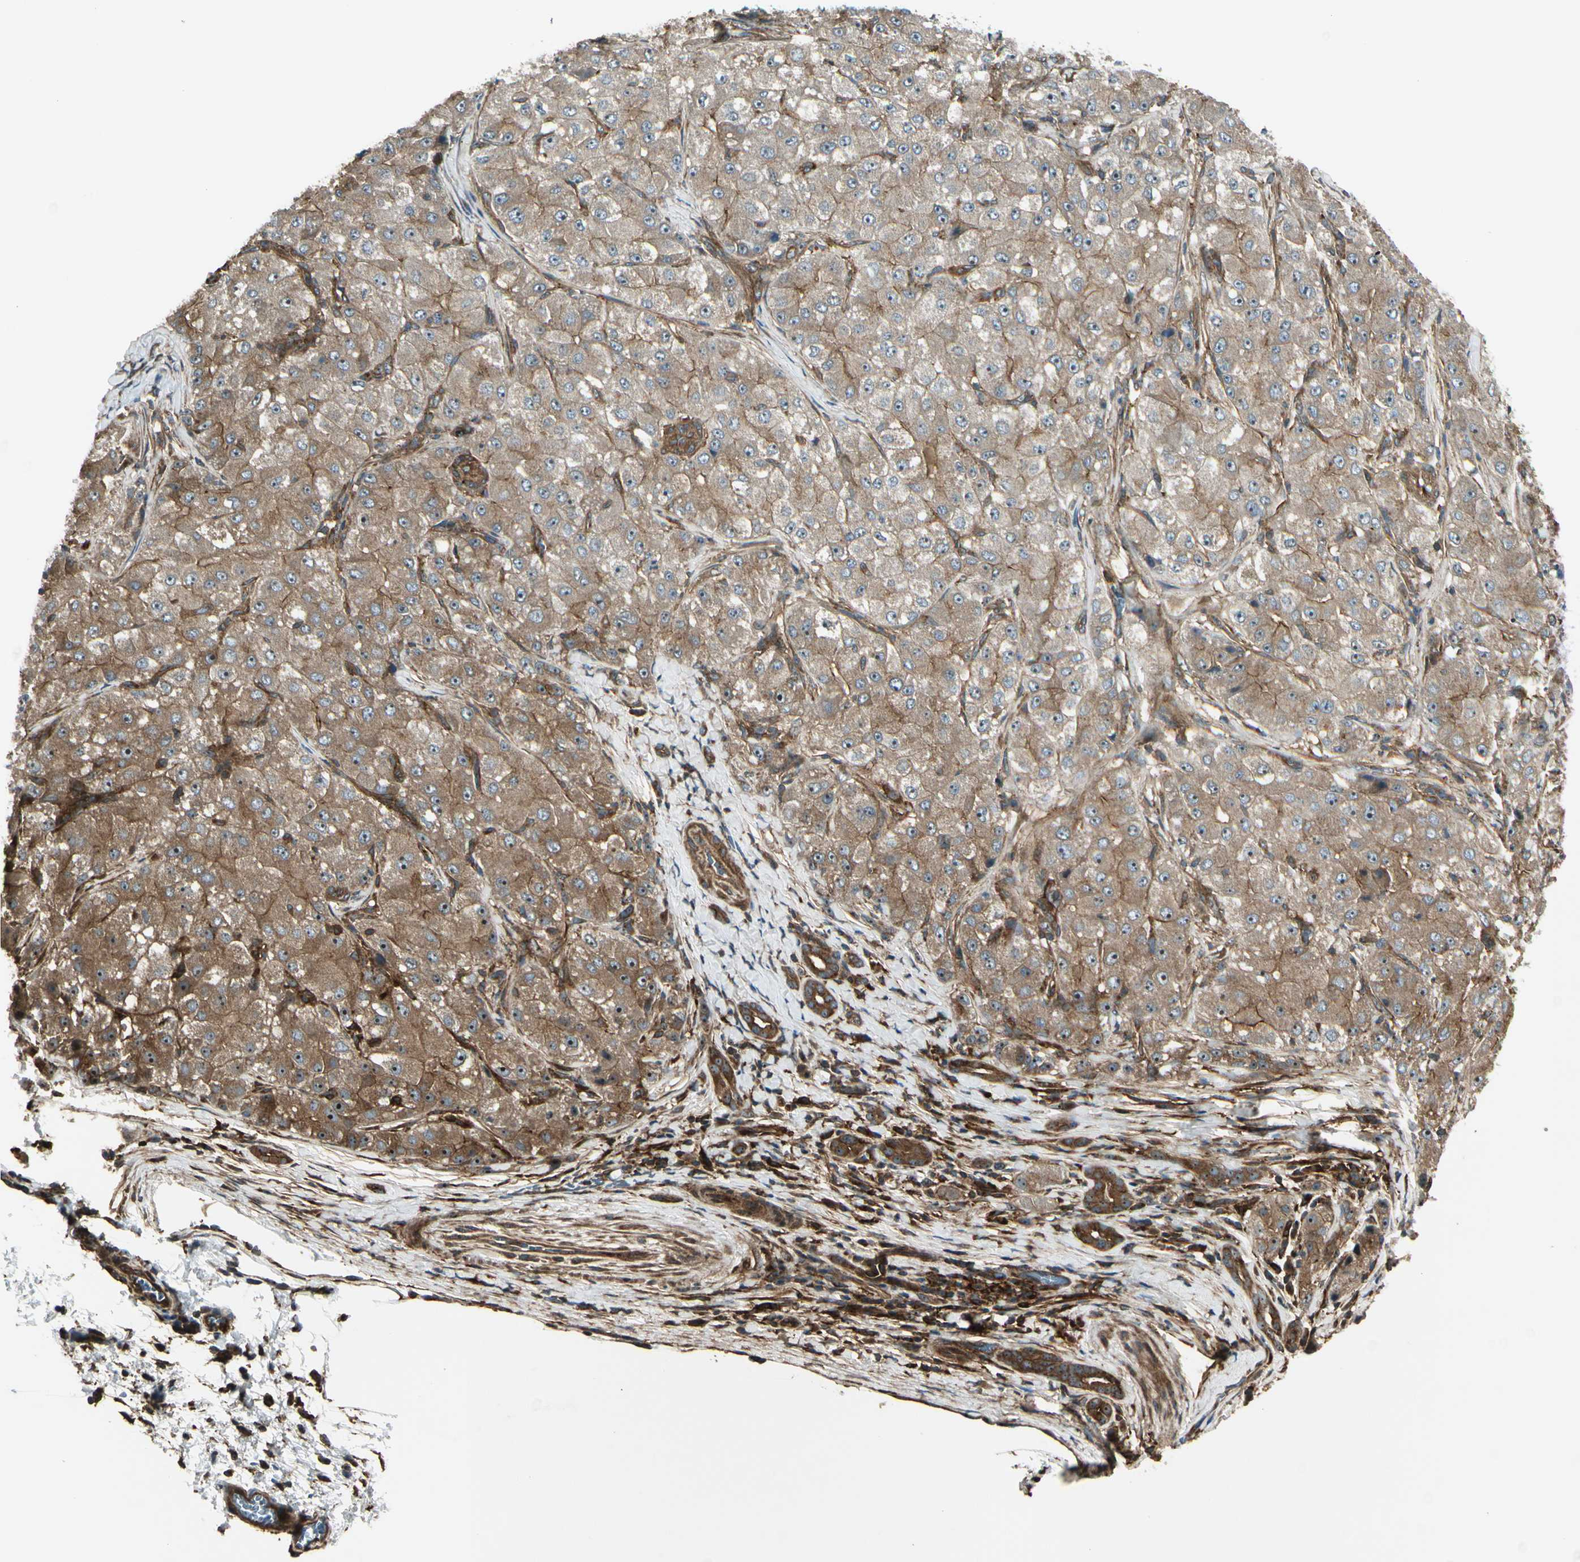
{"staining": {"intensity": "moderate", "quantity": ">75%", "location": "cytoplasmic/membranous"}, "tissue": "liver cancer", "cell_type": "Tumor cells", "image_type": "cancer", "snomed": [{"axis": "morphology", "description": "Carcinoma, Hepatocellular, NOS"}, {"axis": "topography", "description": "Liver"}], "caption": "Tumor cells reveal medium levels of moderate cytoplasmic/membranous positivity in approximately >75% of cells in human liver cancer. The protein of interest is shown in brown color, while the nuclei are stained blue.", "gene": "FKBP15", "patient": {"sex": "male", "age": 80}}